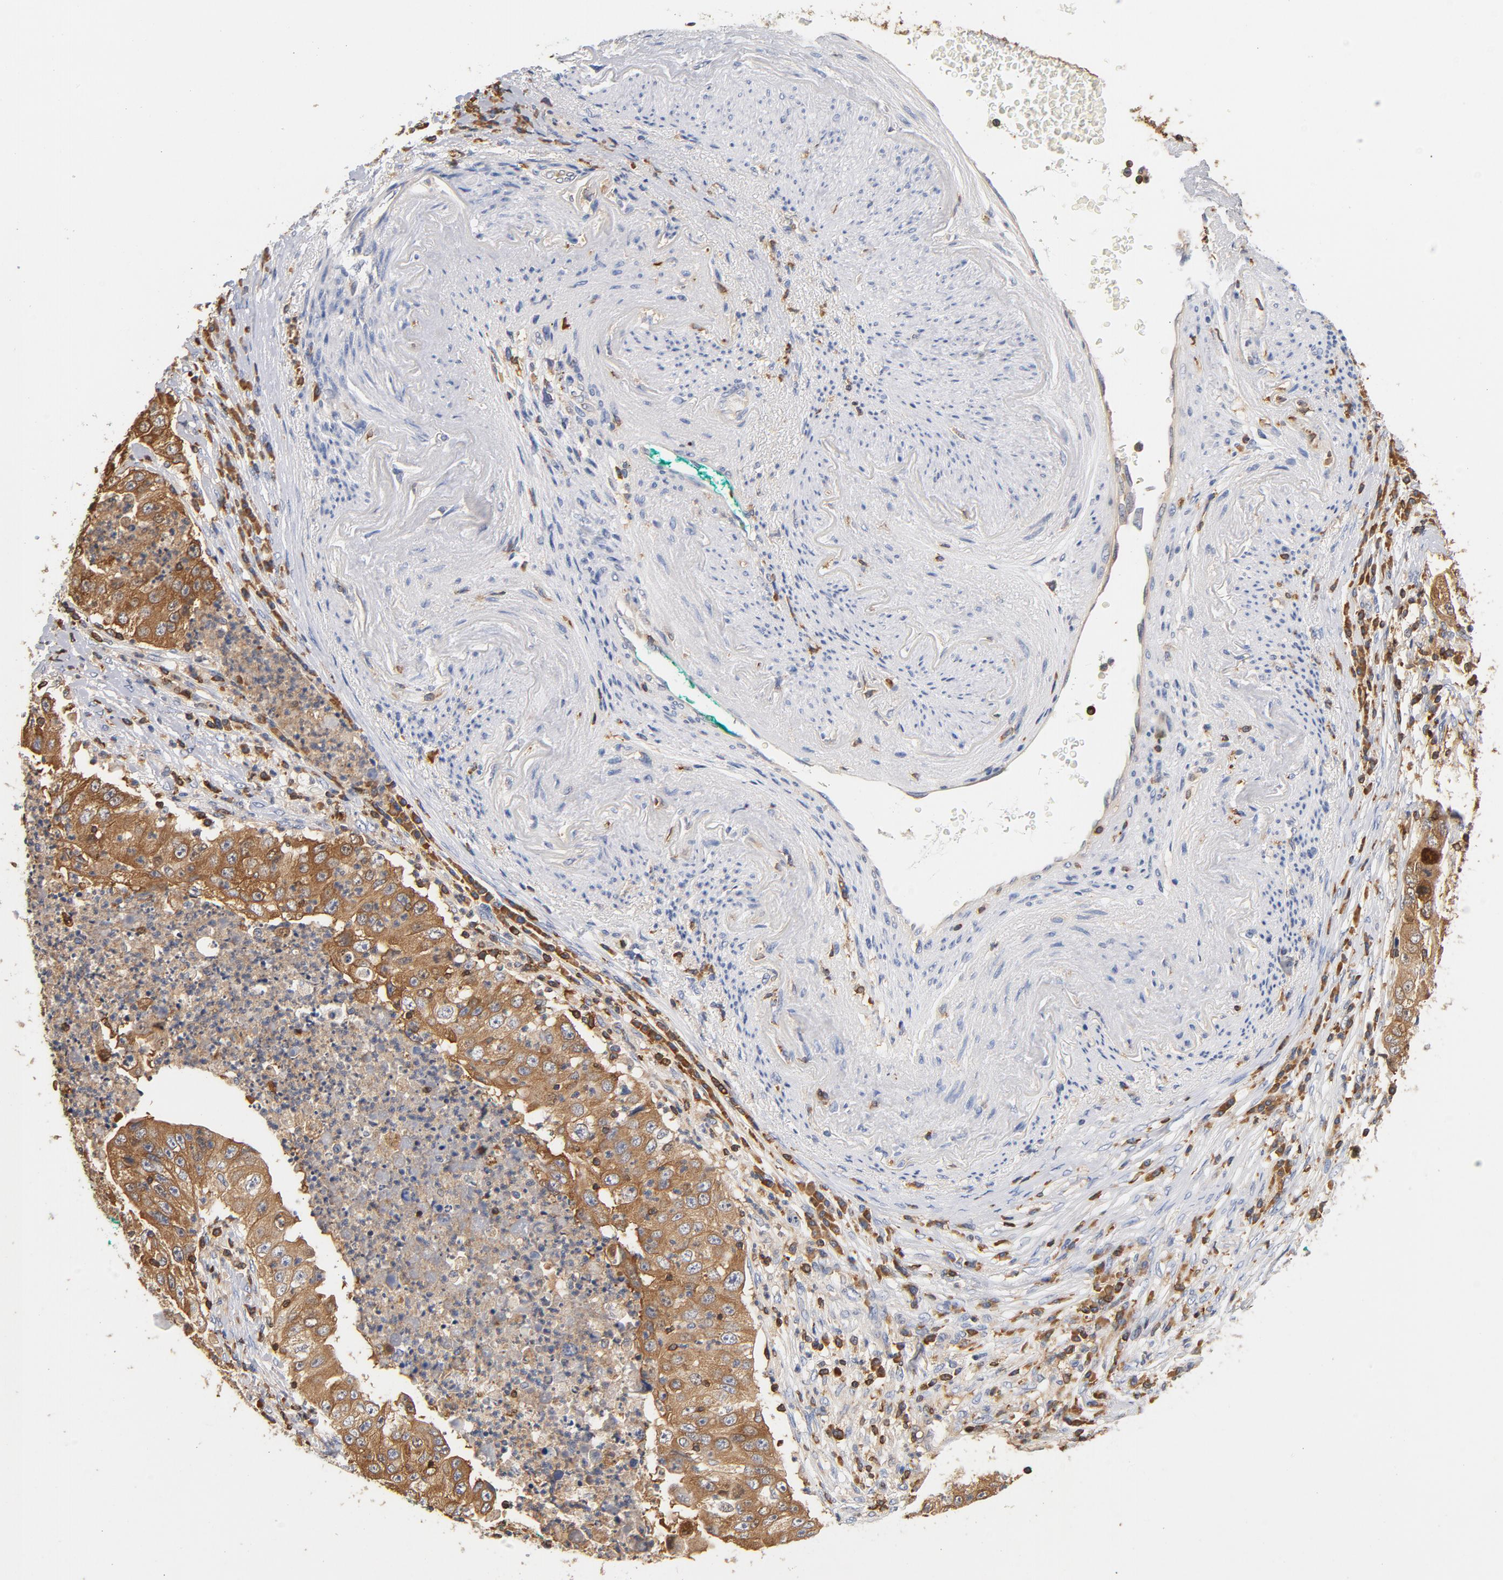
{"staining": {"intensity": "moderate", "quantity": ">75%", "location": "cytoplasmic/membranous"}, "tissue": "lung cancer", "cell_type": "Tumor cells", "image_type": "cancer", "snomed": [{"axis": "morphology", "description": "Squamous cell carcinoma, NOS"}, {"axis": "topography", "description": "Lung"}], "caption": "A brown stain highlights moderate cytoplasmic/membranous positivity of a protein in lung squamous cell carcinoma tumor cells.", "gene": "EZR", "patient": {"sex": "male", "age": 64}}